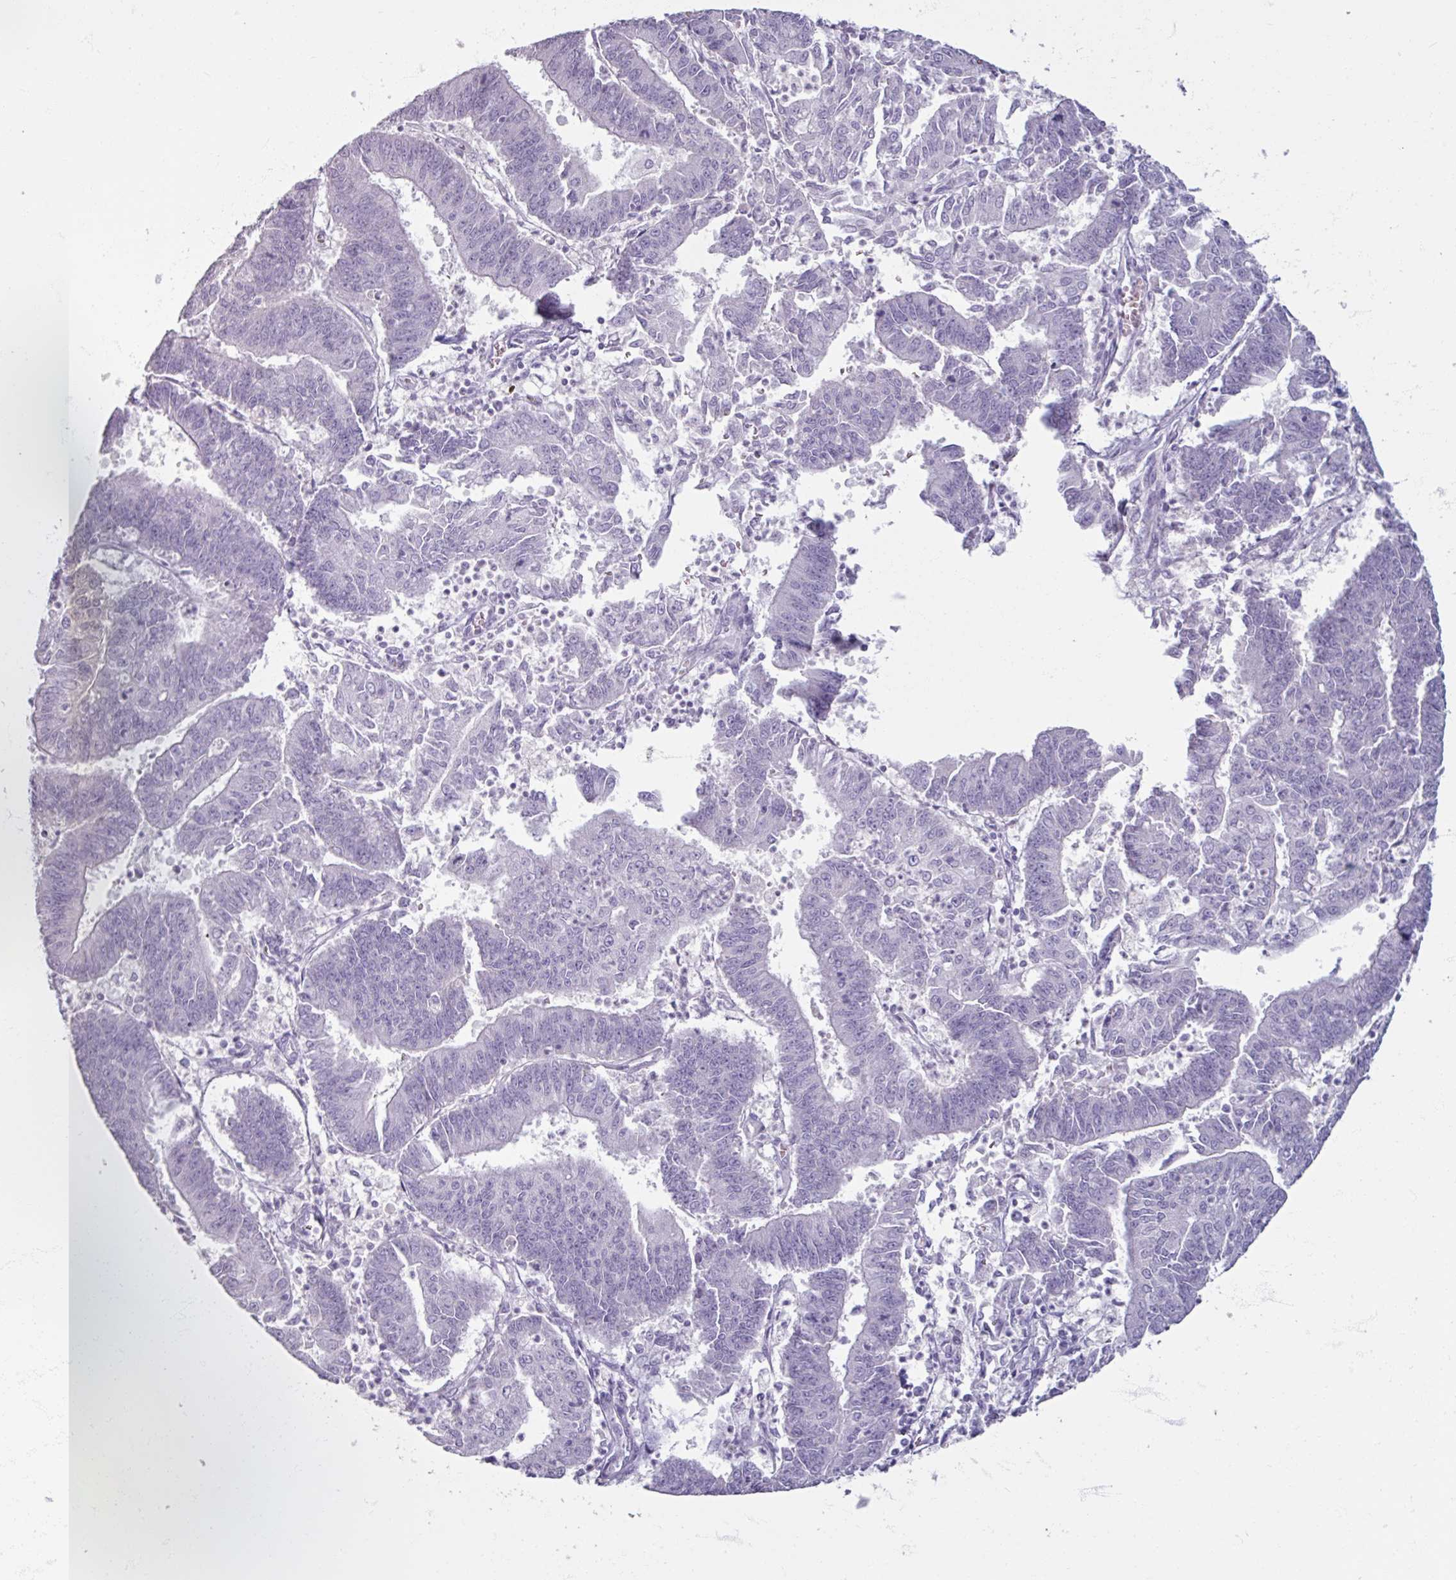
{"staining": {"intensity": "negative", "quantity": "none", "location": "none"}, "tissue": "endometrial cancer", "cell_type": "Tumor cells", "image_type": "cancer", "snomed": [{"axis": "morphology", "description": "Adenocarcinoma, NOS"}, {"axis": "topography", "description": "Endometrium"}], "caption": "Endometrial cancer (adenocarcinoma) was stained to show a protein in brown. There is no significant expression in tumor cells.", "gene": "TG", "patient": {"sex": "female", "age": 73}}